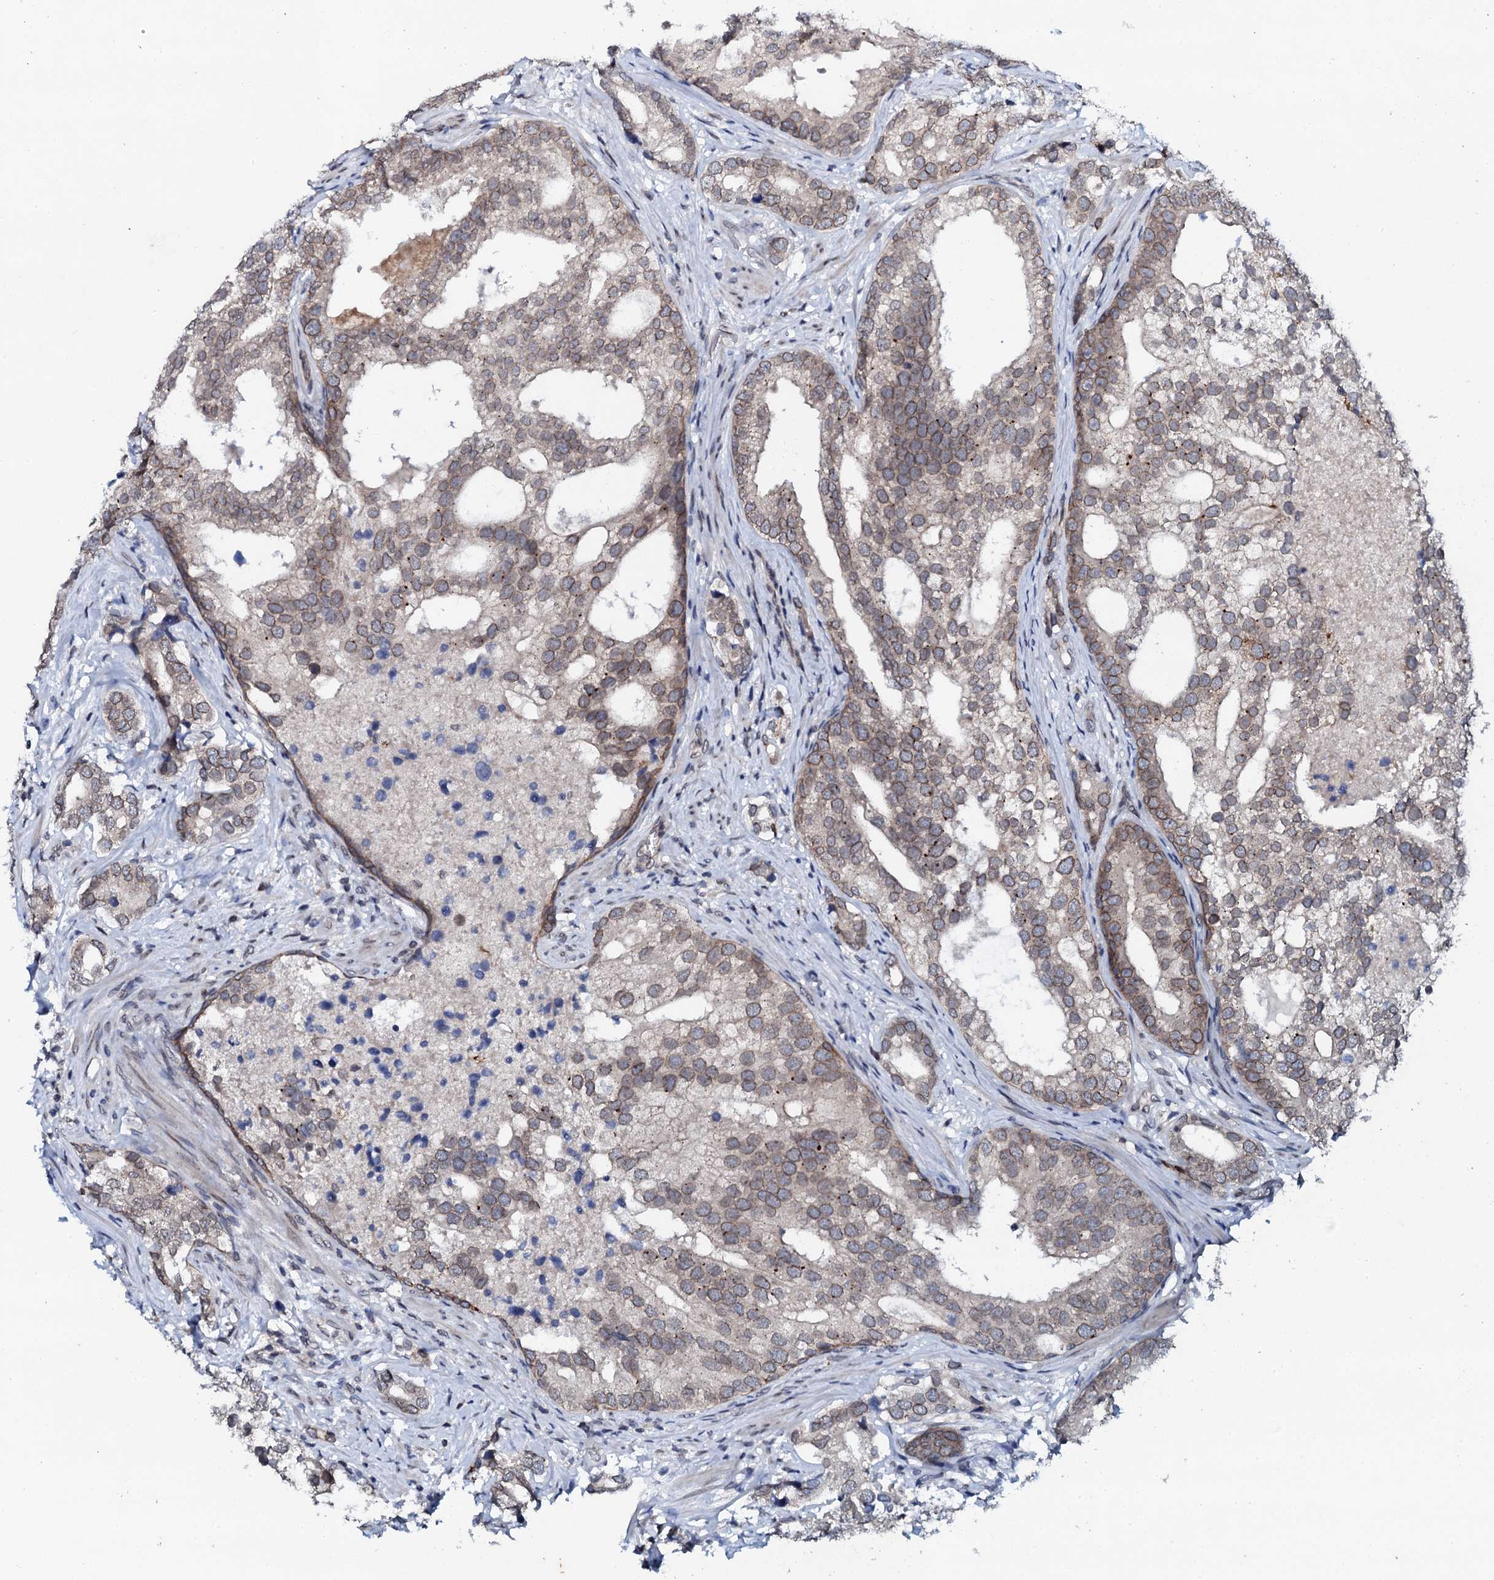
{"staining": {"intensity": "moderate", "quantity": "<25%", "location": "cytoplasmic/membranous,nuclear"}, "tissue": "prostate cancer", "cell_type": "Tumor cells", "image_type": "cancer", "snomed": [{"axis": "morphology", "description": "Adenocarcinoma, High grade"}, {"axis": "topography", "description": "Prostate"}], "caption": "Immunohistochemistry (IHC) histopathology image of prostate cancer stained for a protein (brown), which exhibits low levels of moderate cytoplasmic/membranous and nuclear staining in about <25% of tumor cells.", "gene": "SNTA1", "patient": {"sex": "male", "age": 75}}